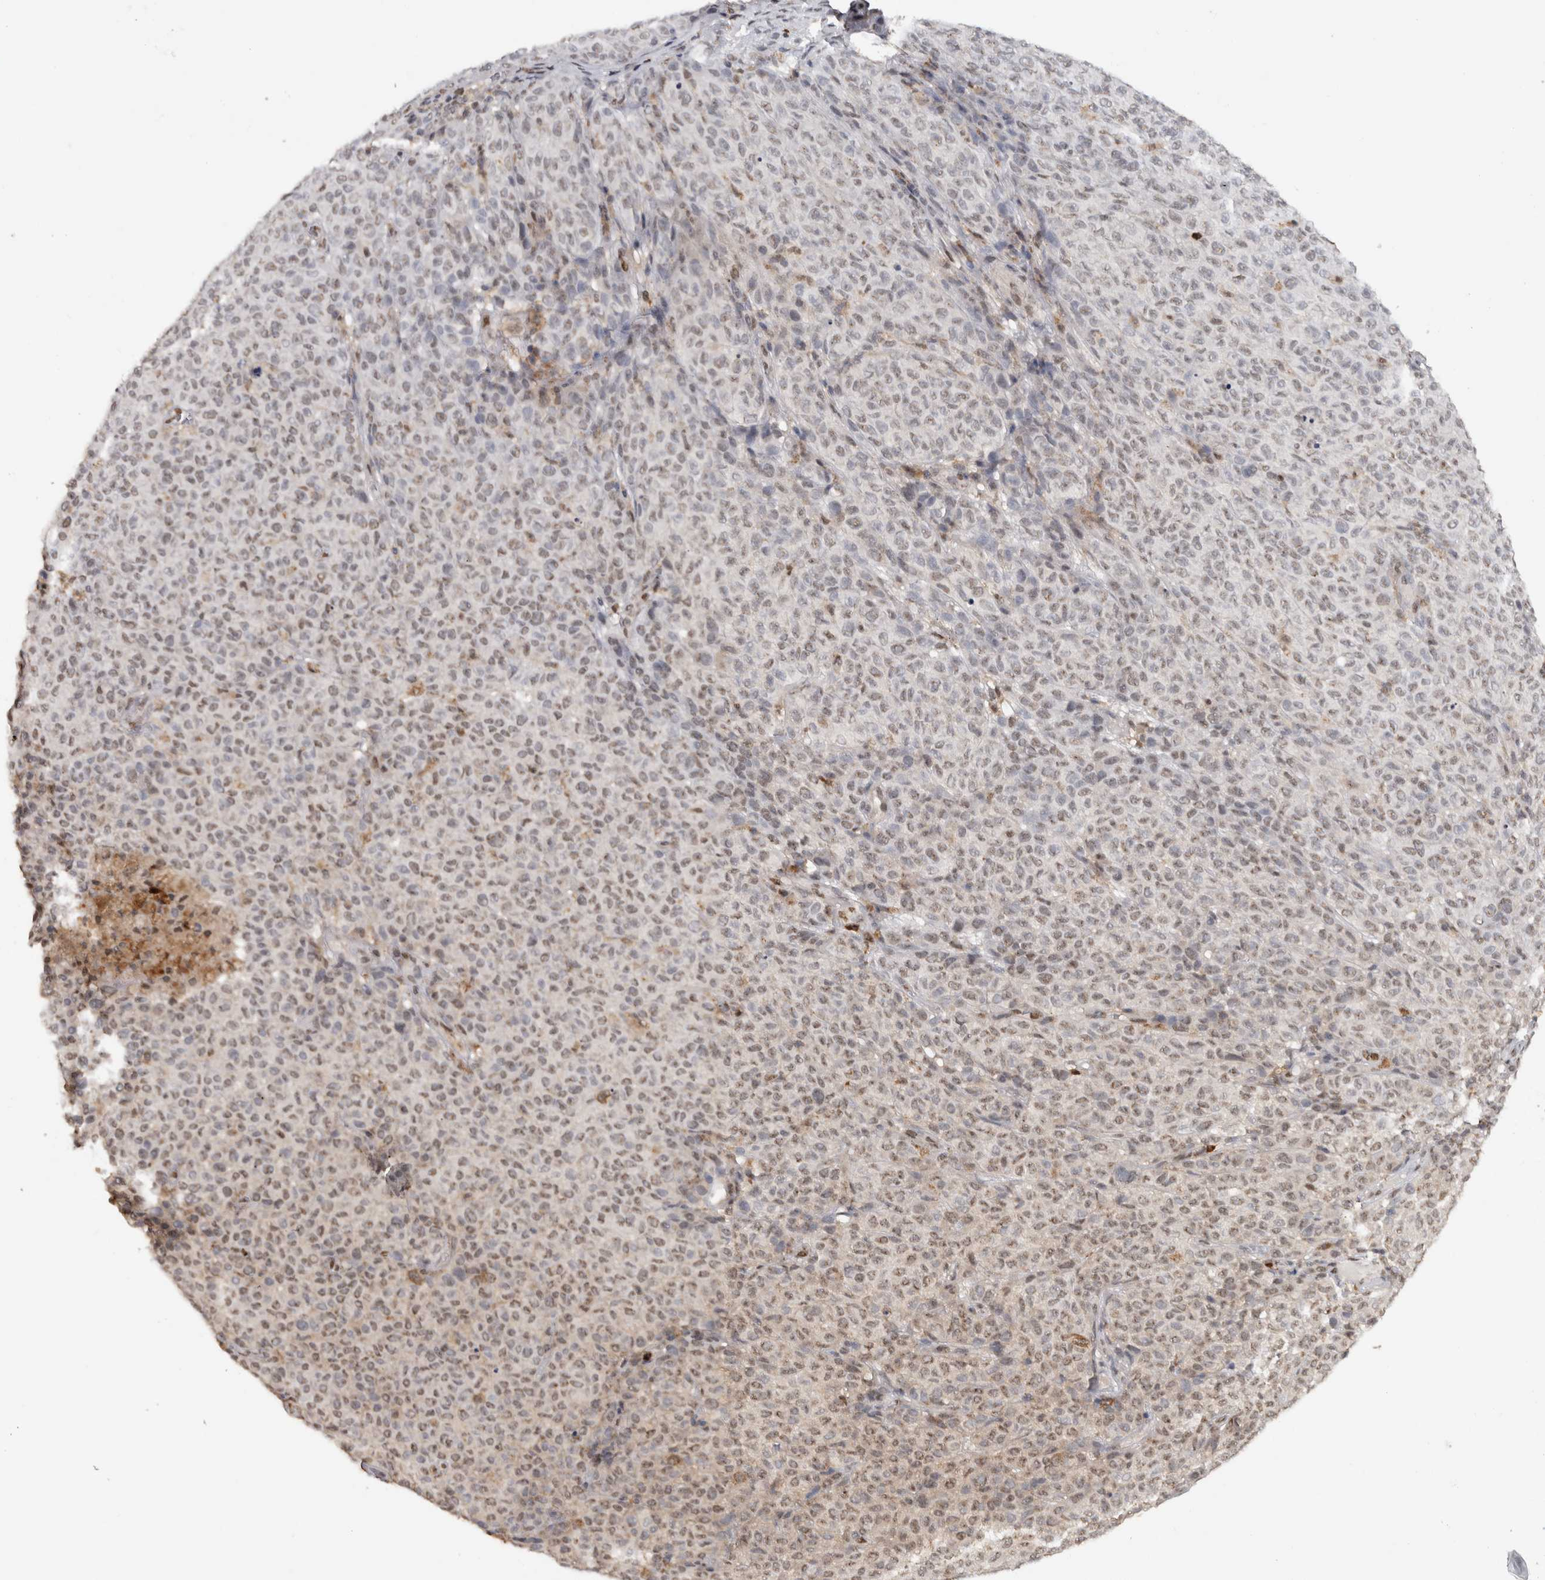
{"staining": {"intensity": "weak", "quantity": "25%-75%", "location": "nuclear"}, "tissue": "melanoma", "cell_type": "Tumor cells", "image_type": "cancer", "snomed": [{"axis": "morphology", "description": "Malignant melanoma, NOS"}, {"axis": "topography", "description": "Skin"}], "caption": "Immunohistochemical staining of malignant melanoma demonstrates low levels of weak nuclear positivity in about 25%-75% of tumor cells.", "gene": "RPS6KA2", "patient": {"sex": "female", "age": 82}}